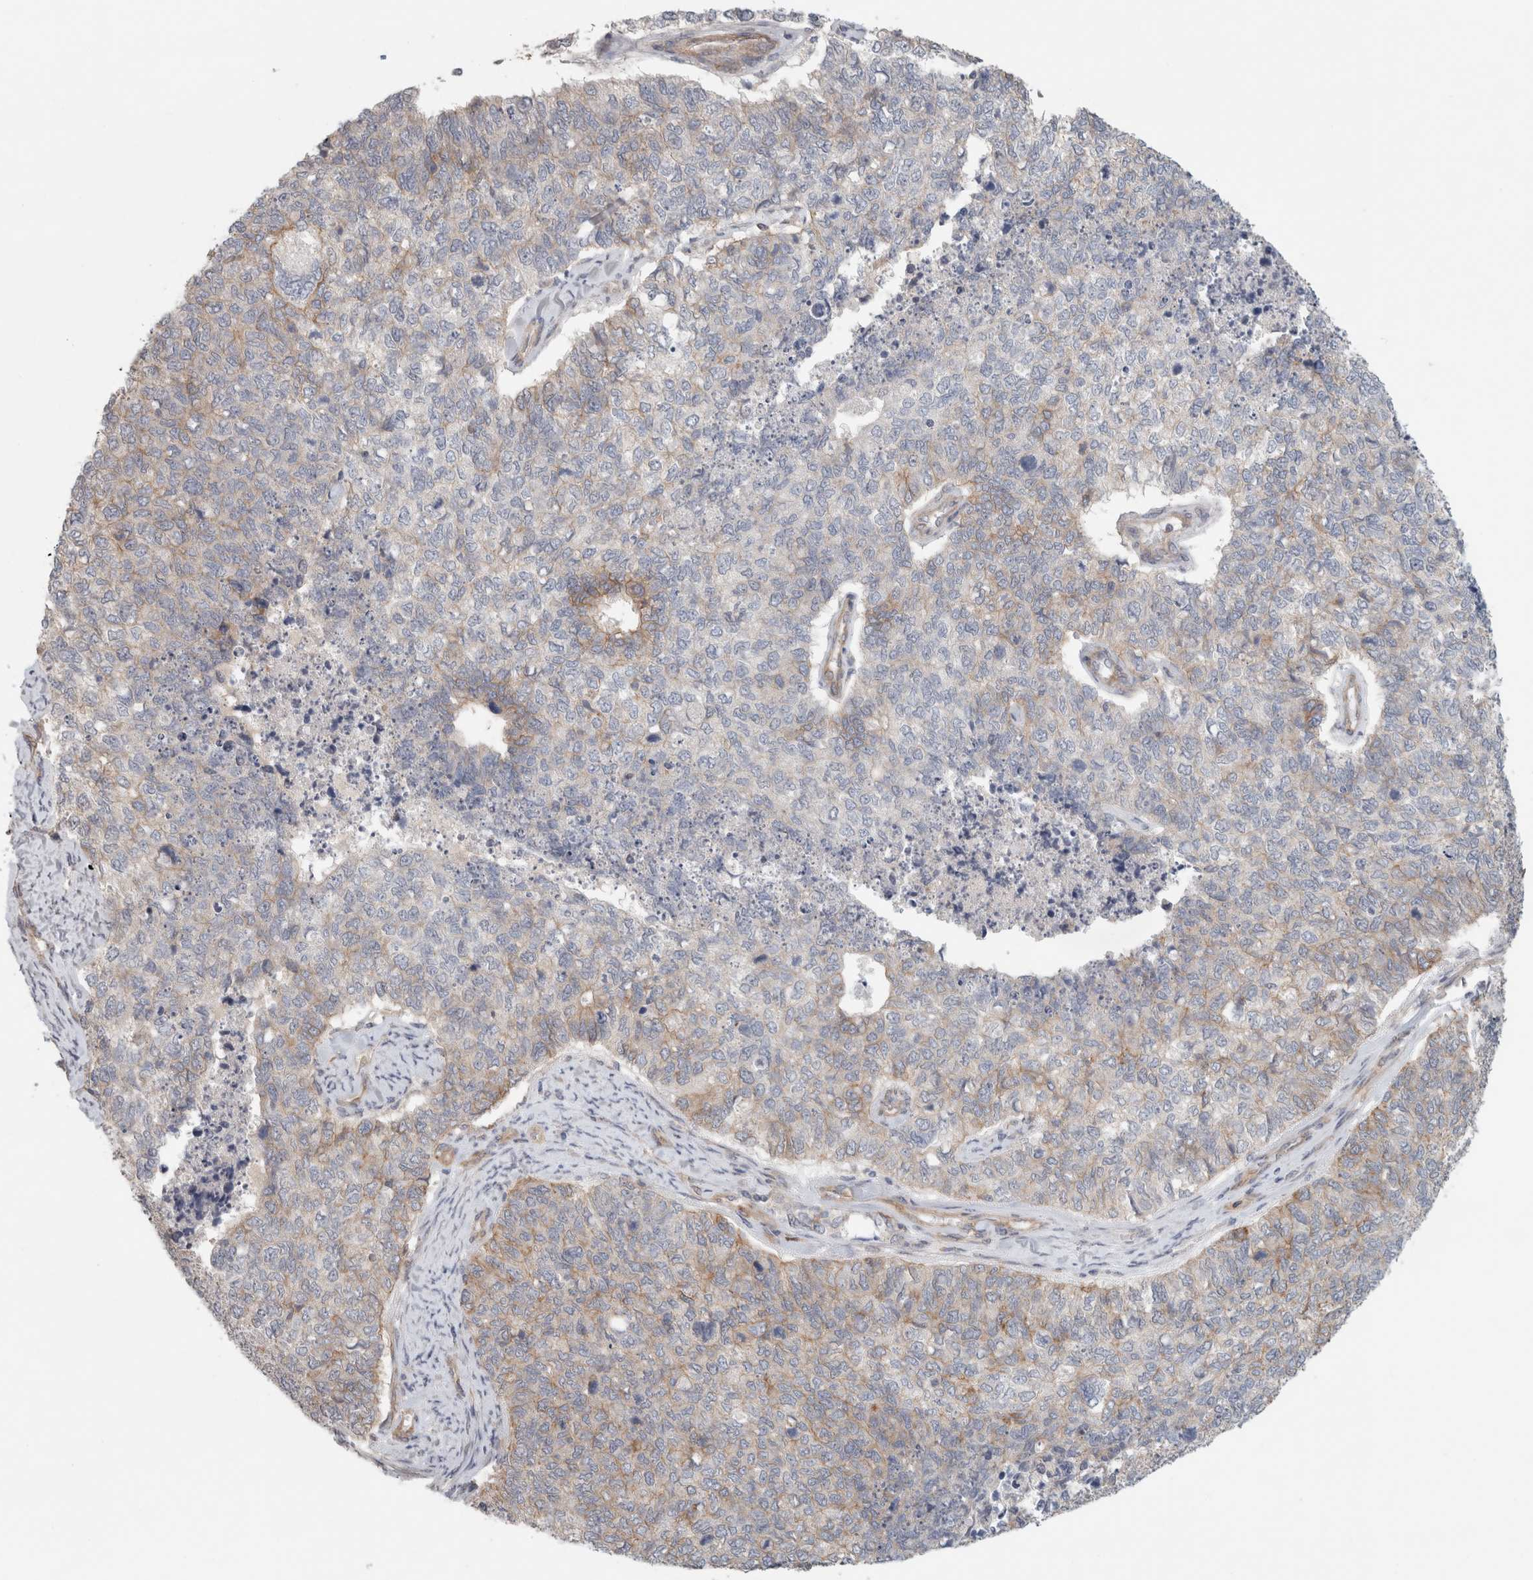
{"staining": {"intensity": "weak", "quantity": "<25%", "location": "cytoplasmic/membranous"}, "tissue": "cervical cancer", "cell_type": "Tumor cells", "image_type": "cancer", "snomed": [{"axis": "morphology", "description": "Squamous cell carcinoma, NOS"}, {"axis": "topography", "description": "Cervix"}], "caption": "Immunohistochemical staining of human squamous cell carcinoma (cervical) demonstrates no significant staining in tumor cells. (Stains: DAB (3,3'-diaminobenzidine) immunohistochemistry with hematoxylin counter stain, Microscopy: brightfield microscopy at high magnification).", "gene": "RASAL2", "patient": {"sex": "female", "age": 63}}